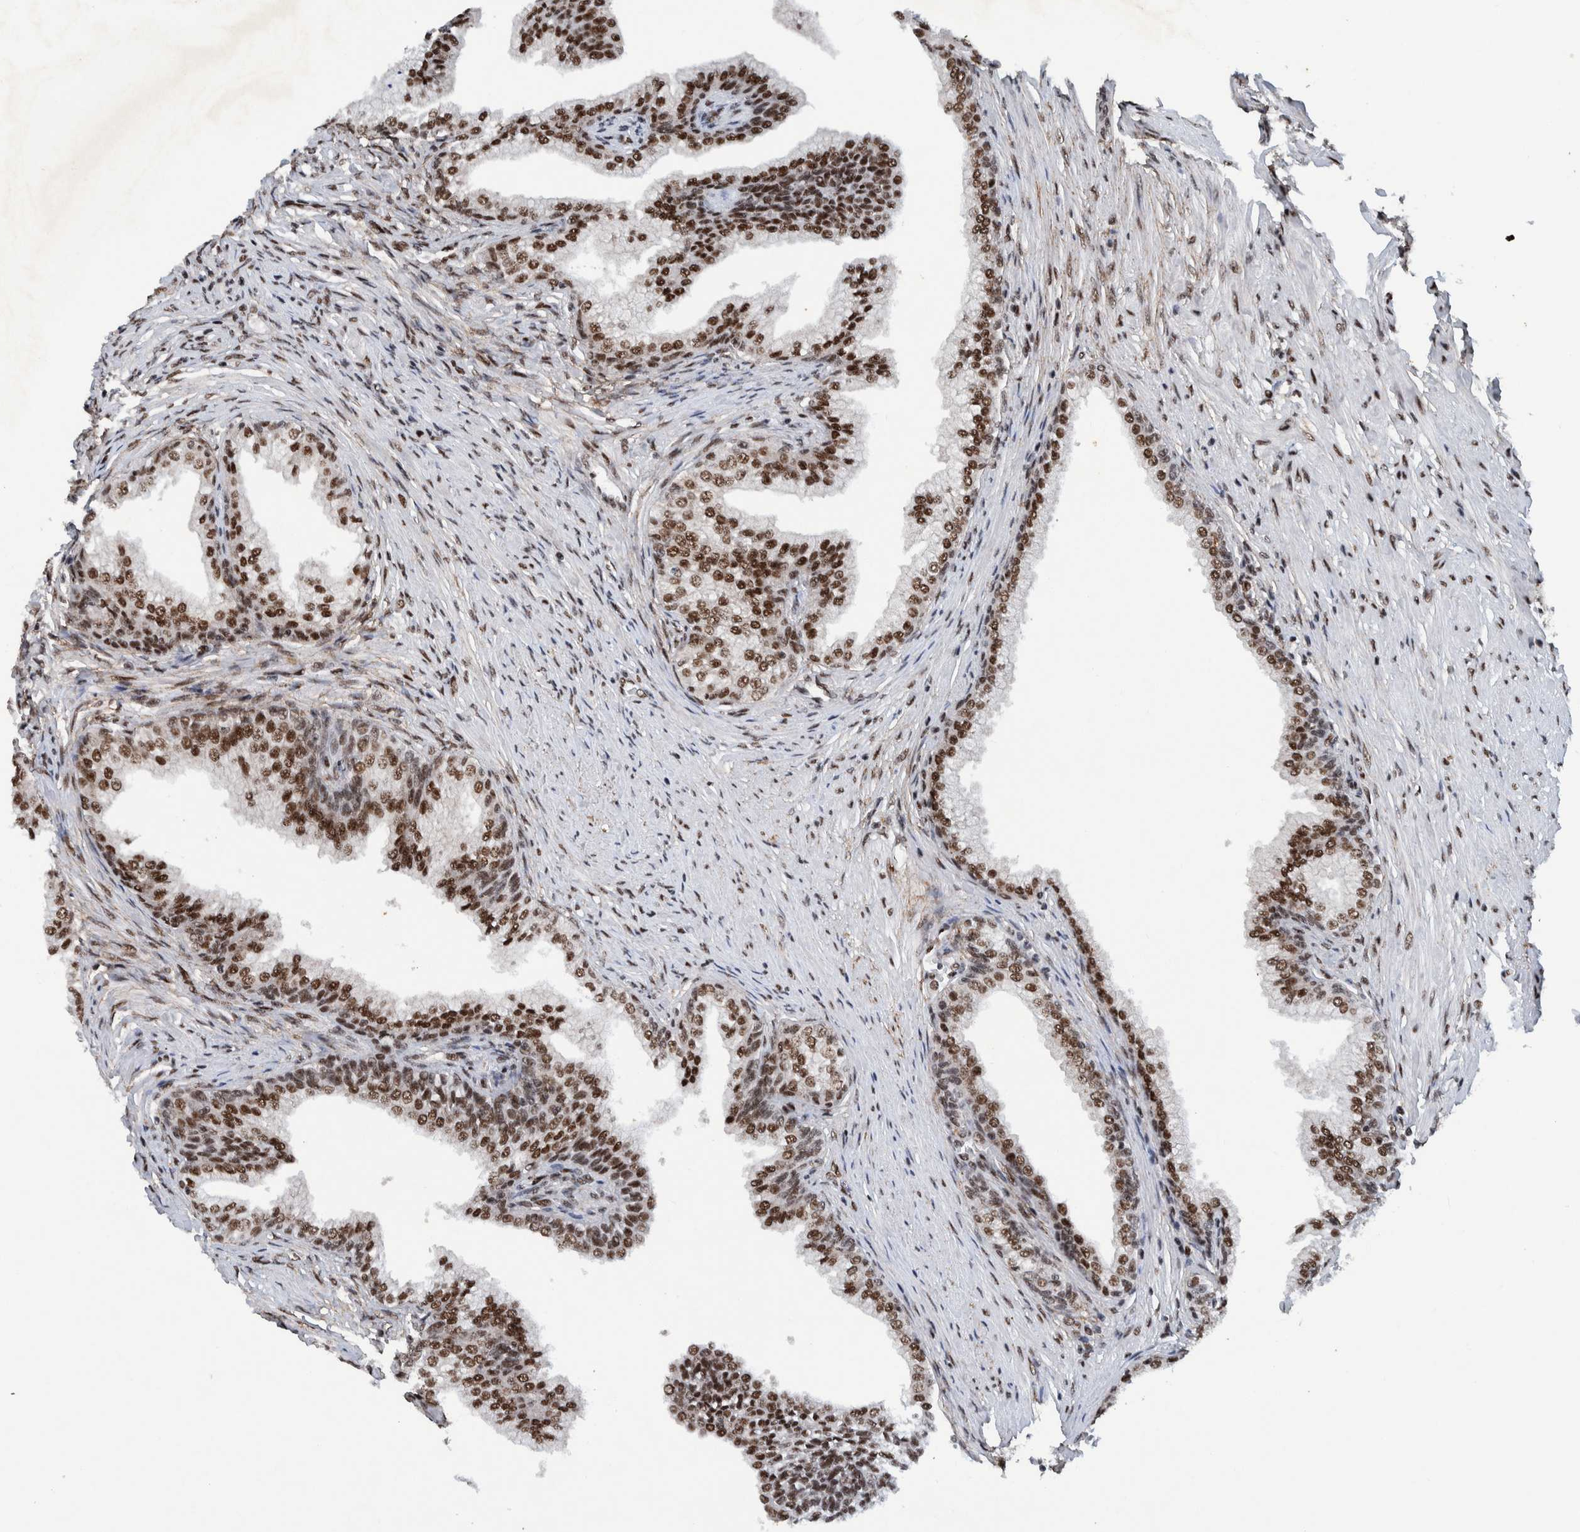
{"staining": {"intensity": "strong", "quantity": ">75%", "location": "nuclear"}, "tissue": "prostate", "cell_type": "Glandular cells", "image_type": "normal", "snomed": [{"axis": "morphology", "description": "Normal tissue, NOS"}, {"axis": "morphology", "description": "Urothelial carcinoma, Low grade"}, {"axis": "topography", "description": "Urinary bladder"}, {"axis": "topography", "description": "Prostate"}], "caption": "This image displays immunohistochemistry staining of unremarkable human prostate, with high strong nuclear expression in approximately >75% of glandular cells.", "gene": "TAF10", "patient": {"sex": "male", "age": 60}}